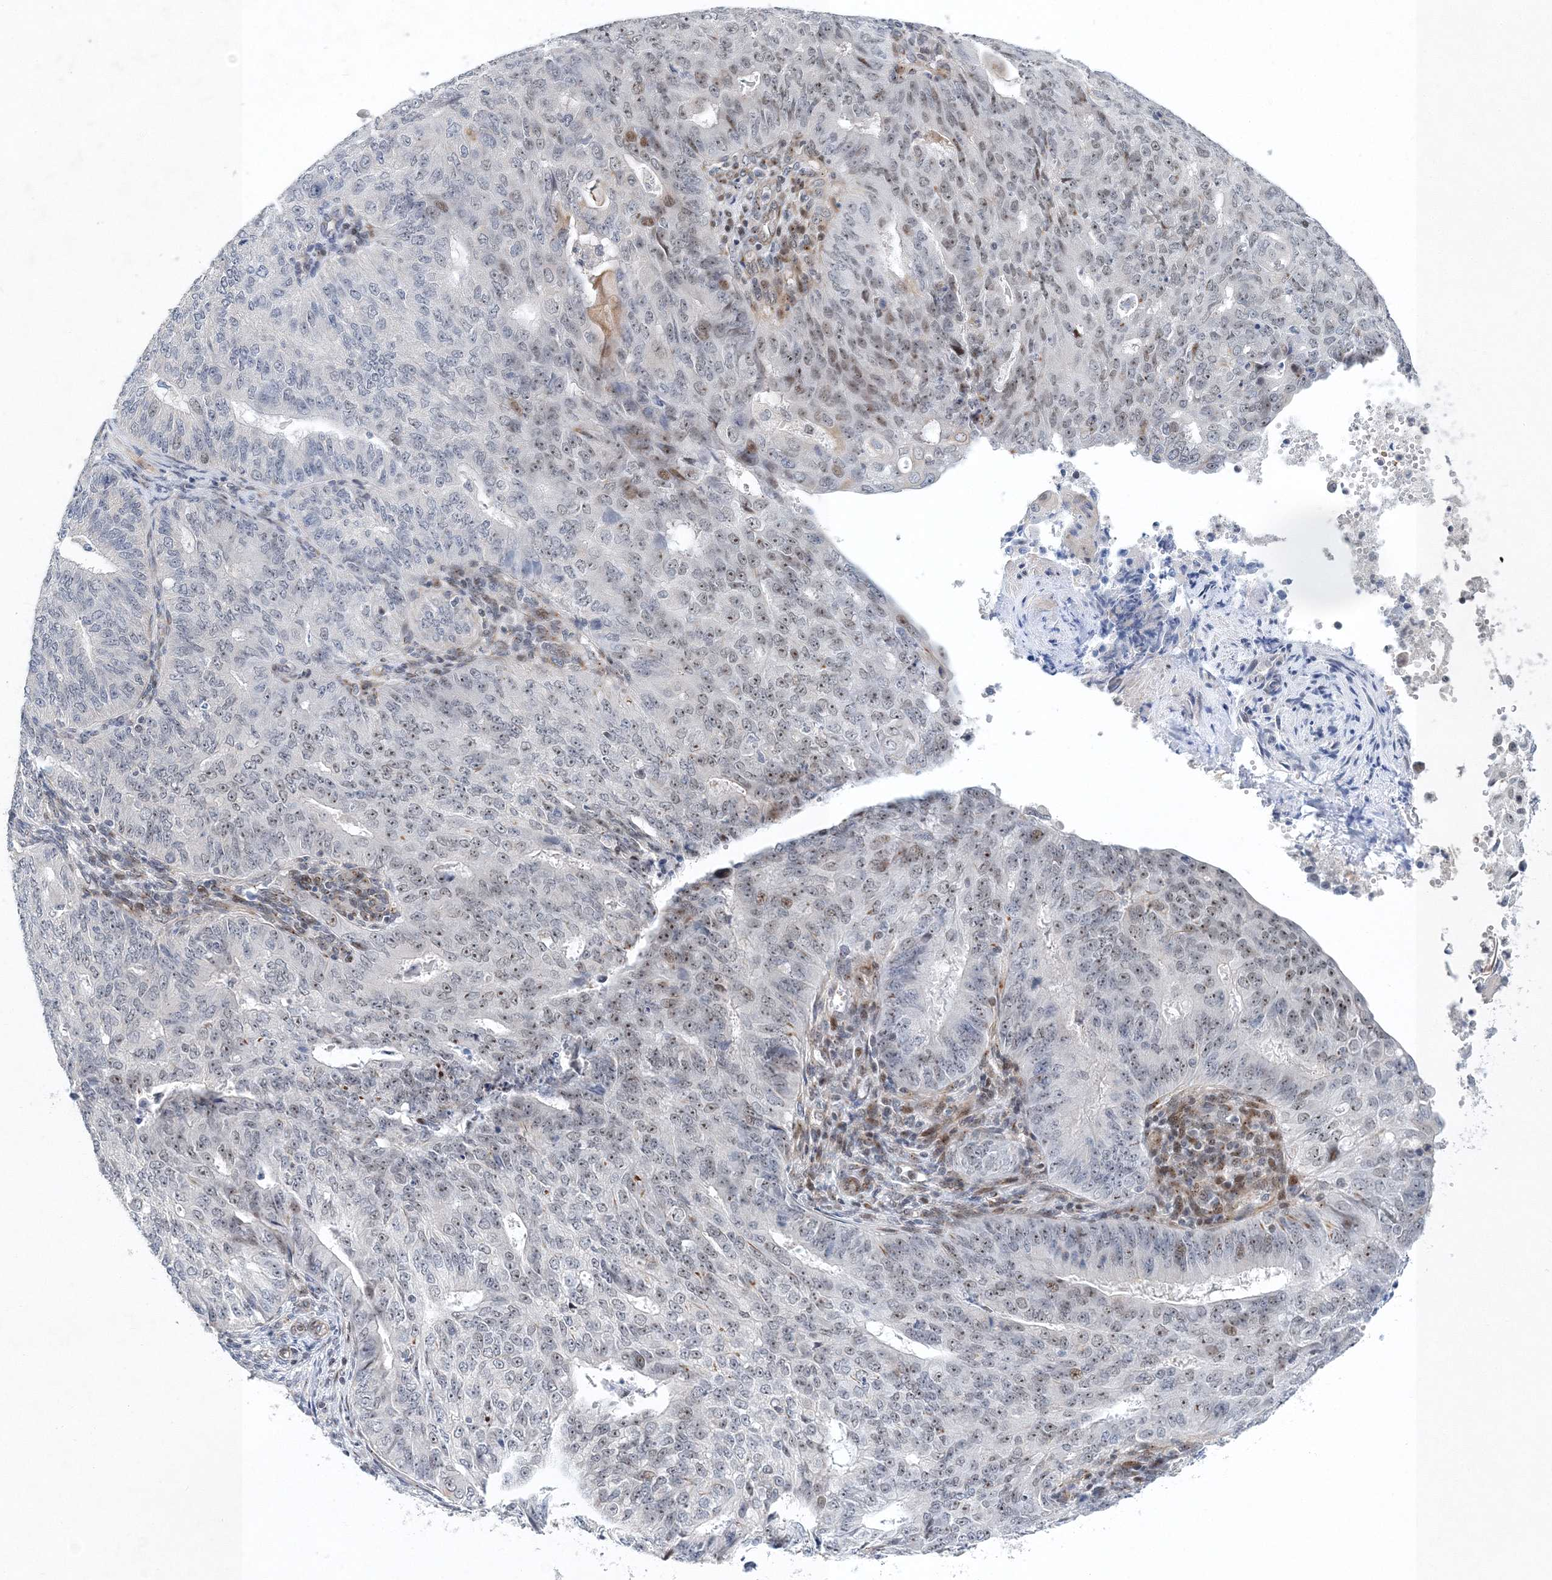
{"staining": {"intensity": "moderate", "quantity": "<25%", "location": "nuclear"}, "tissue": "endometrial cancer", "cell_type": "Tumor cells", "image_type": "cancer", "snomed": [{"axis": "morphology", "description": "Adenocarcinoma, NOS"}, {"axis": "topography", "description": "Endometrium"}], "caption": "Immunohistochemistry photomicrograph of human endometrial cancer stained for a protein (brown), which shows low levels of moderate nuclear expression in about <25% of tumor cells.", "gene": "UIMC1", "patient": {"sex": "female", "age": 32}}